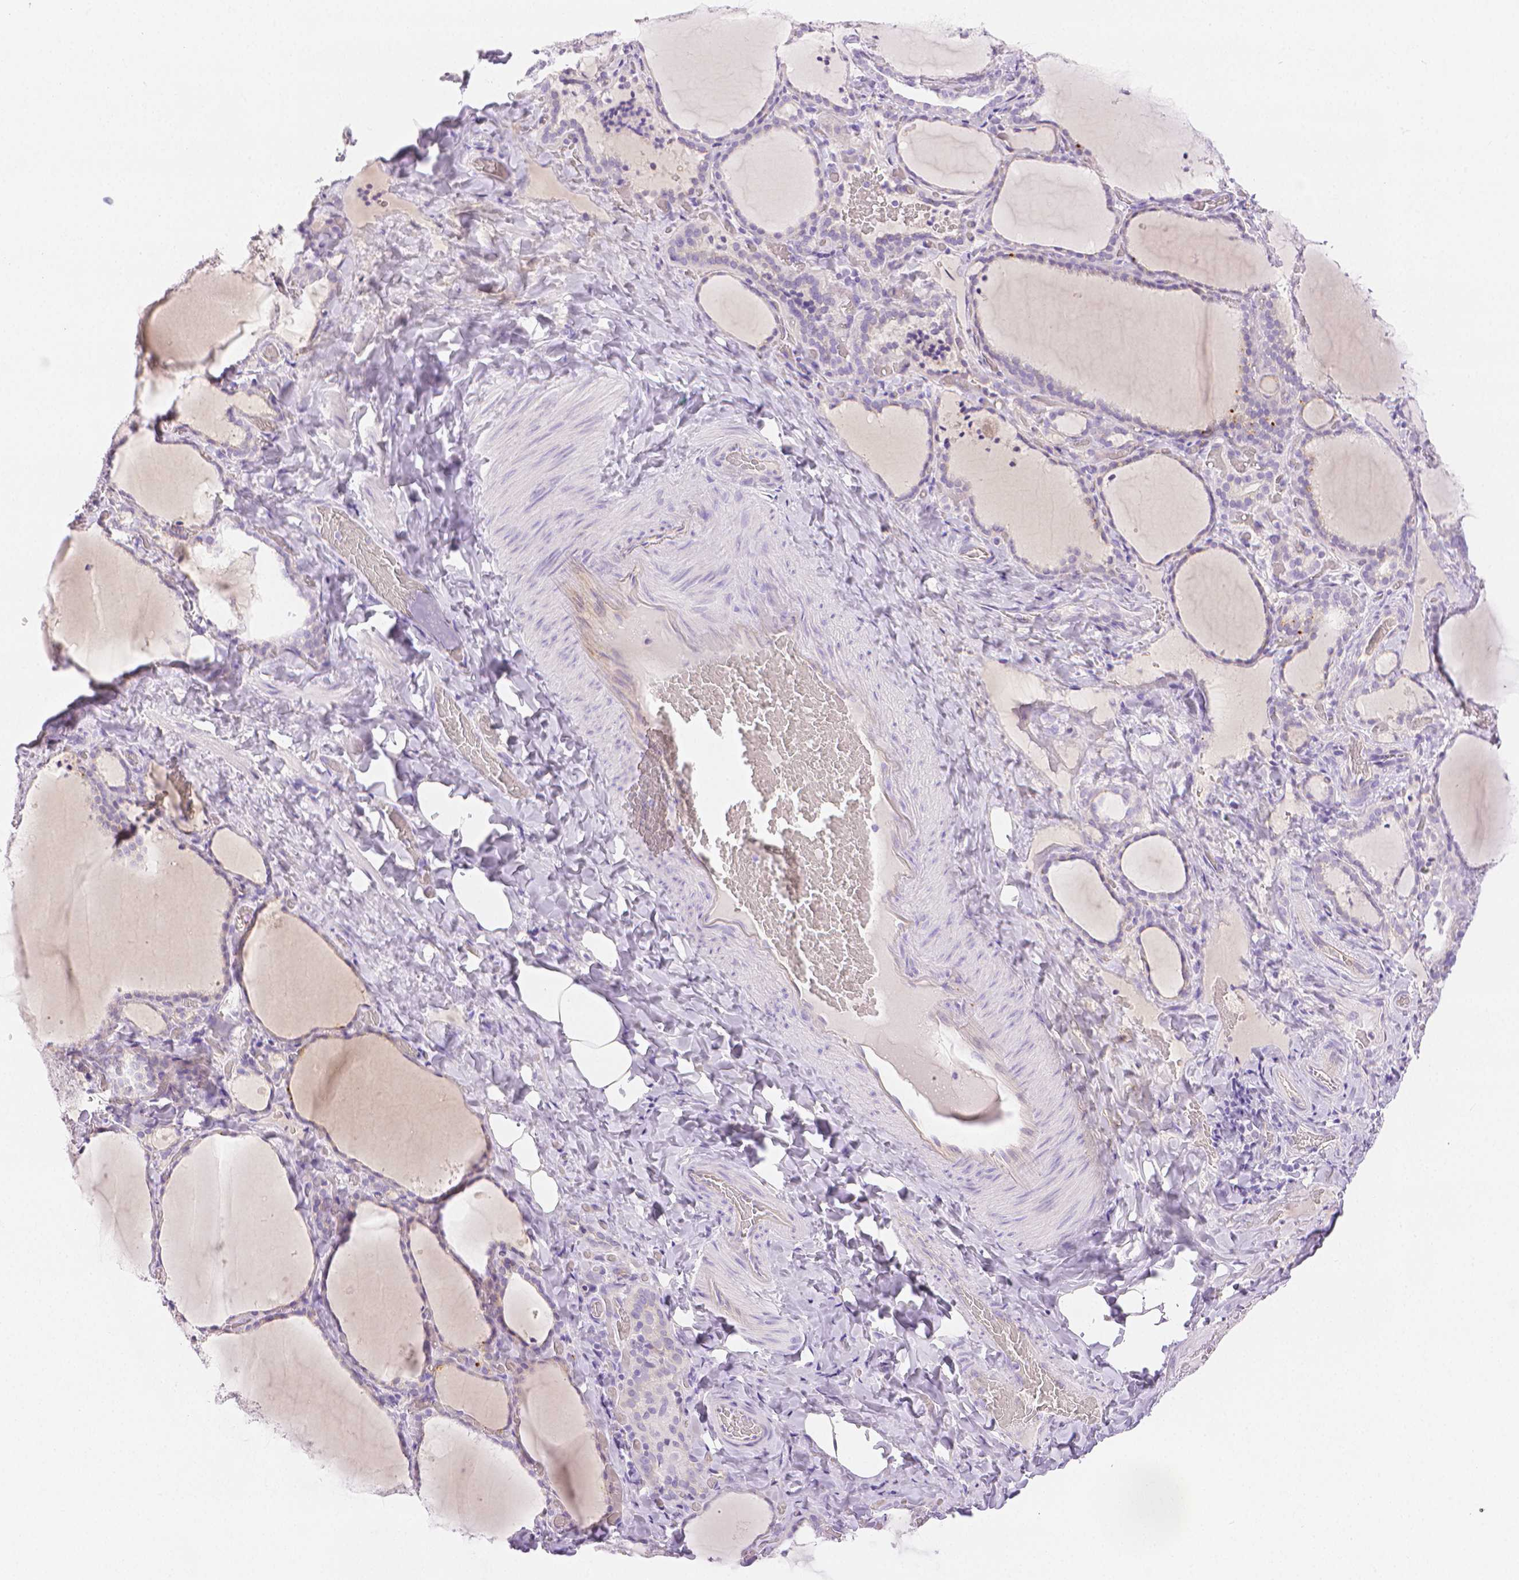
{"staining": {"intensity": "negative", "quantity": "none", "location": "none"}, "tissue": "thyroid gland", "cell_type": "Glandular cells", "image_type": "normal", "snomed": [{"axis": "morphology", "description": "Normal tissue, NOS"}, {"axis": "topography", "description": "Thyroid gland"}], "caption": "This is an immunohistochemistry (IHC) micrograph of unremarkable human thyroid gland. There is no expression in glandular cells.", "gene": "SLC27A5", "patient": {"sex": "female", "age": 22}}